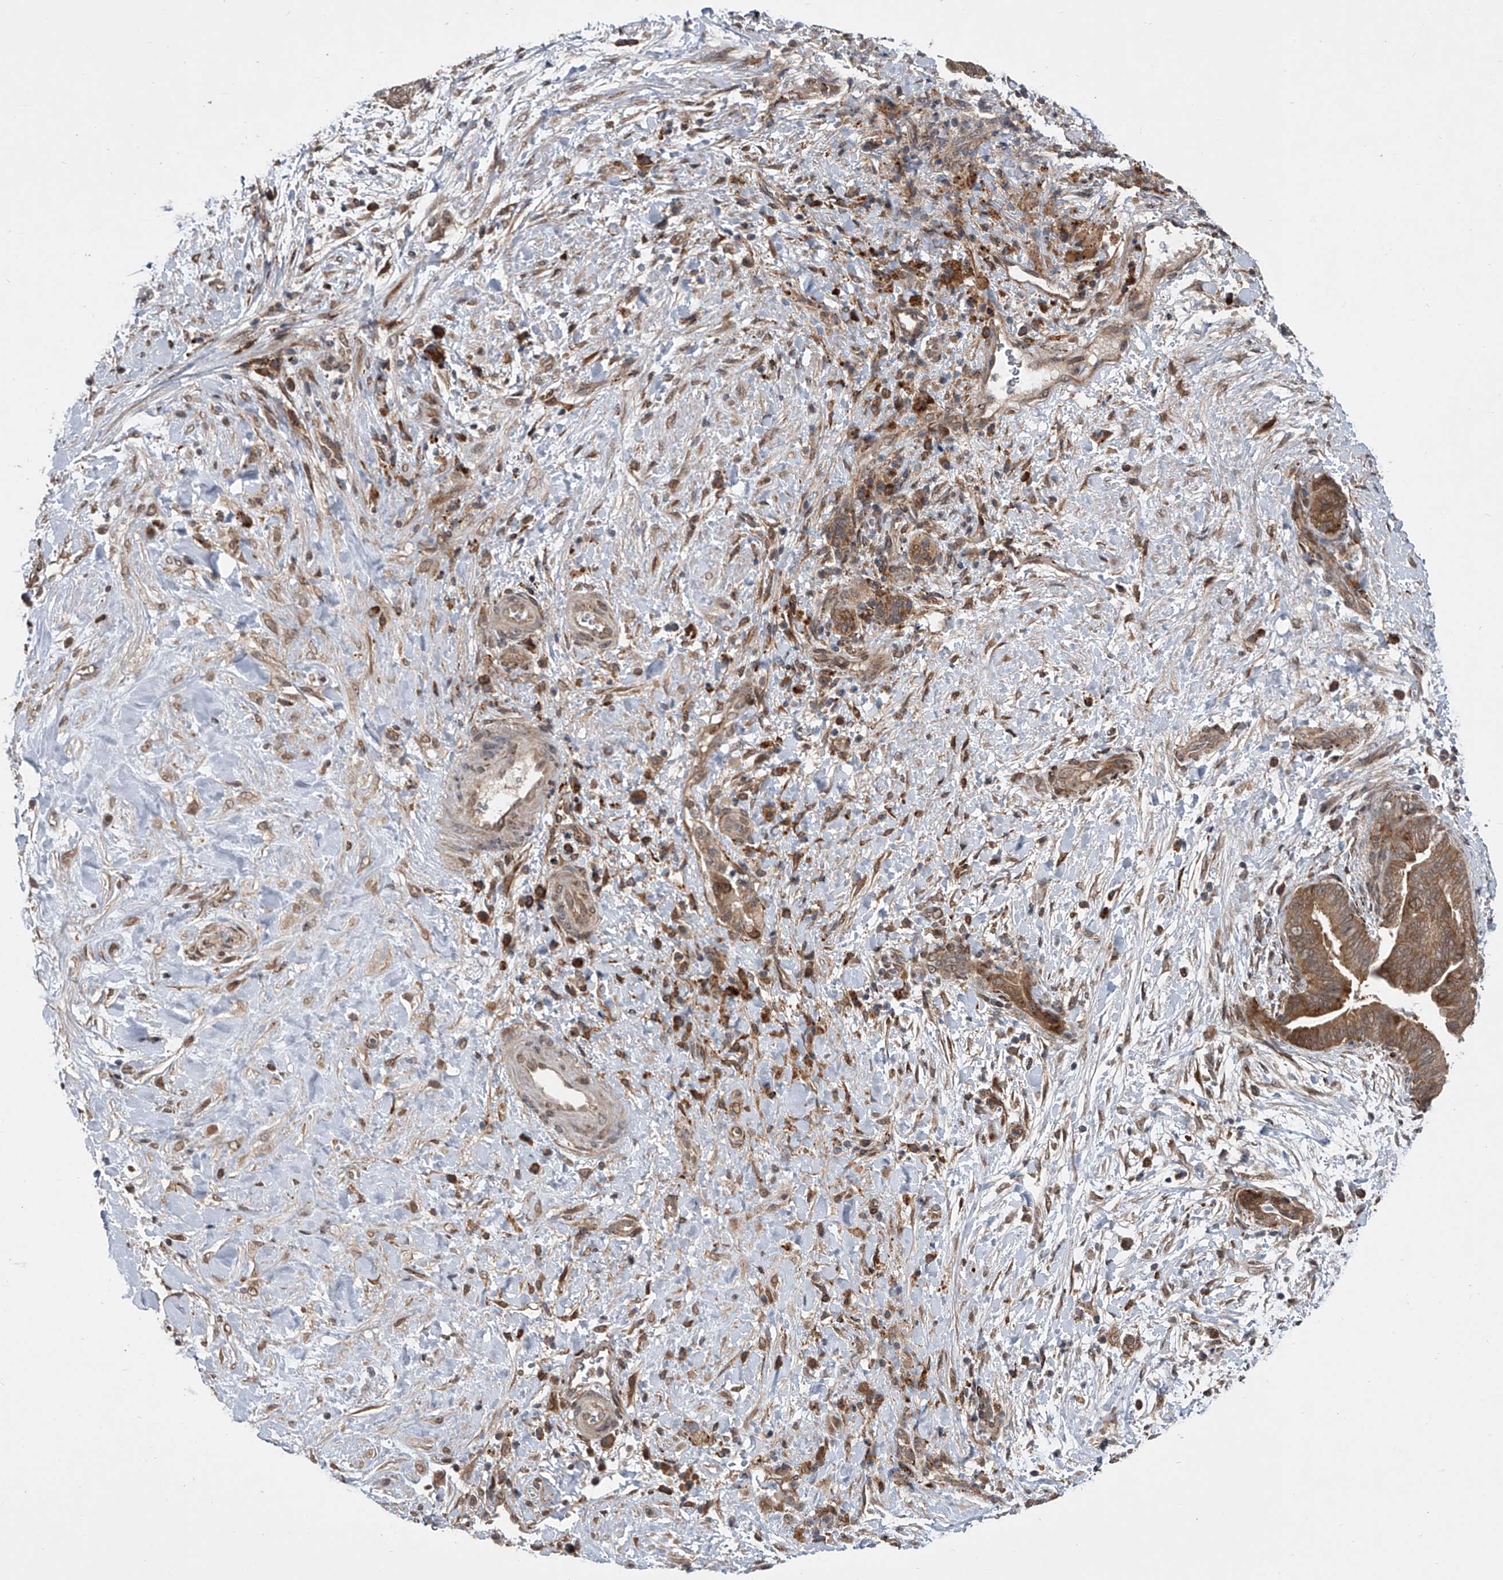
{"staining": {"intensity": "moderate", "quantity": ">75%", "location": "cytoplasmic/membranous"}, "tissue": "pancreatic cancer", "cell_type": "Tumor cells", "image_type": "cancer", "snomed": [{"axis": "morphology", "description": "Adenocarcinoma, NOS"}, {"axis": "topography", "description": "Pancreas"}], "caption": "This micrograph exhibits adenocarcinoma (pancreatic) stained with immunohistochemistry to label a protein in brown. The cytoplasmic/membranous of tumor cells show moderate positivity for the protein. Nuclei are counter-stained blue.", "gene": "GEMIN8", "patient": {"sex": "male", "age": 75}}